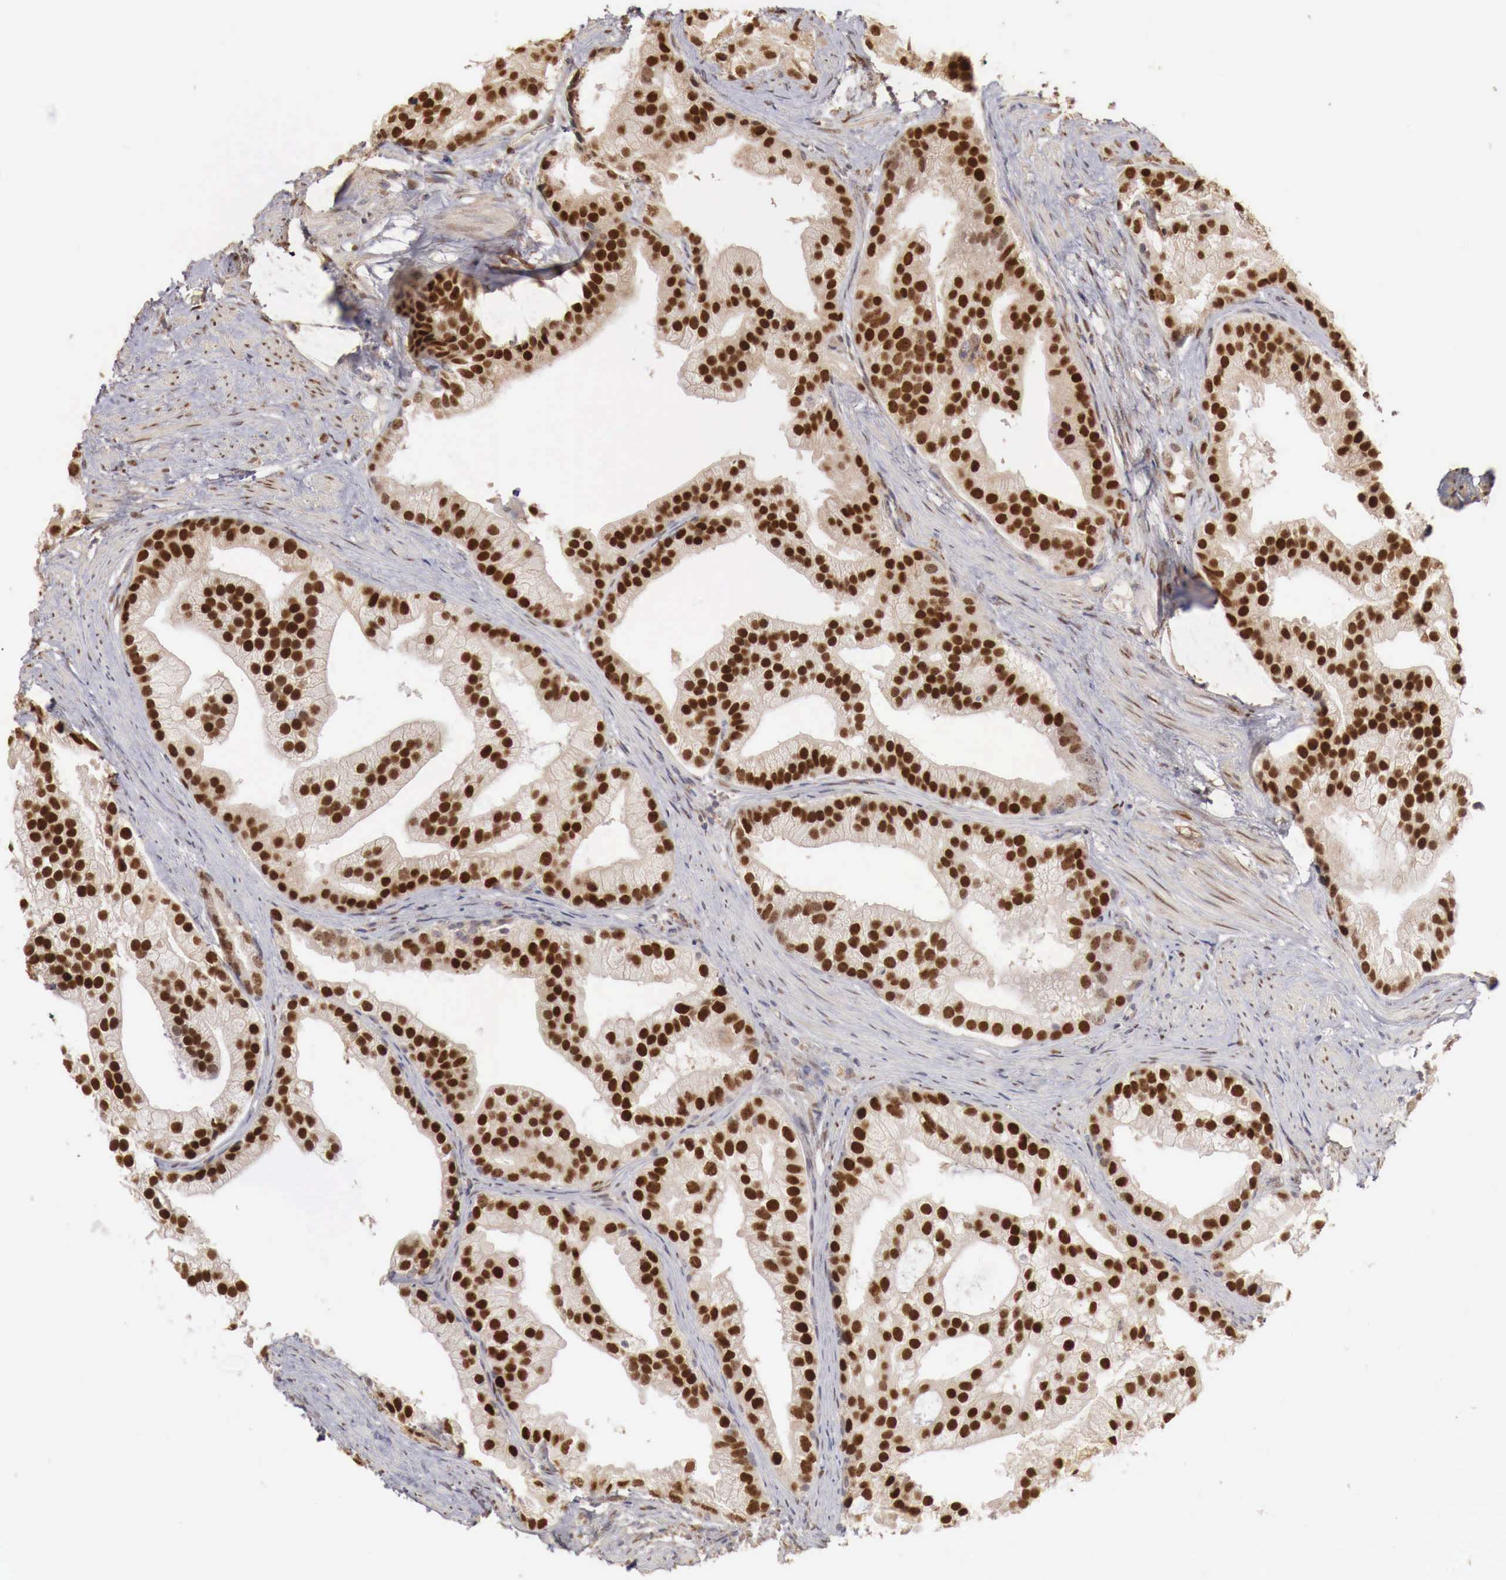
{"staining": {"intensity": "strong", "quantity": ">75%", "location": "nuclear"}, "tissue": "prostate cancer", "cell_type": "Tumor cells", "image_type": "cancer", "snomed": [{"axis": "morphology", "description": "Adenocarcinoma, Medium grade"}, {"axis": "topography", "description": "Prostate"}], "caption": "A high-resolution image shows immunohistochemistry (IHC) staining of medium-grade adenocarcinoma (prostate), which demonstrates strong nuclear expression in approximately >75% of tumor cells. Using DAB (brown) and hematoxylin (blue) stains, captured at high magnification using brightfield microscopy.", "gene": "KHDRBS2", "patient": {"sex": "male", "age": 65}}